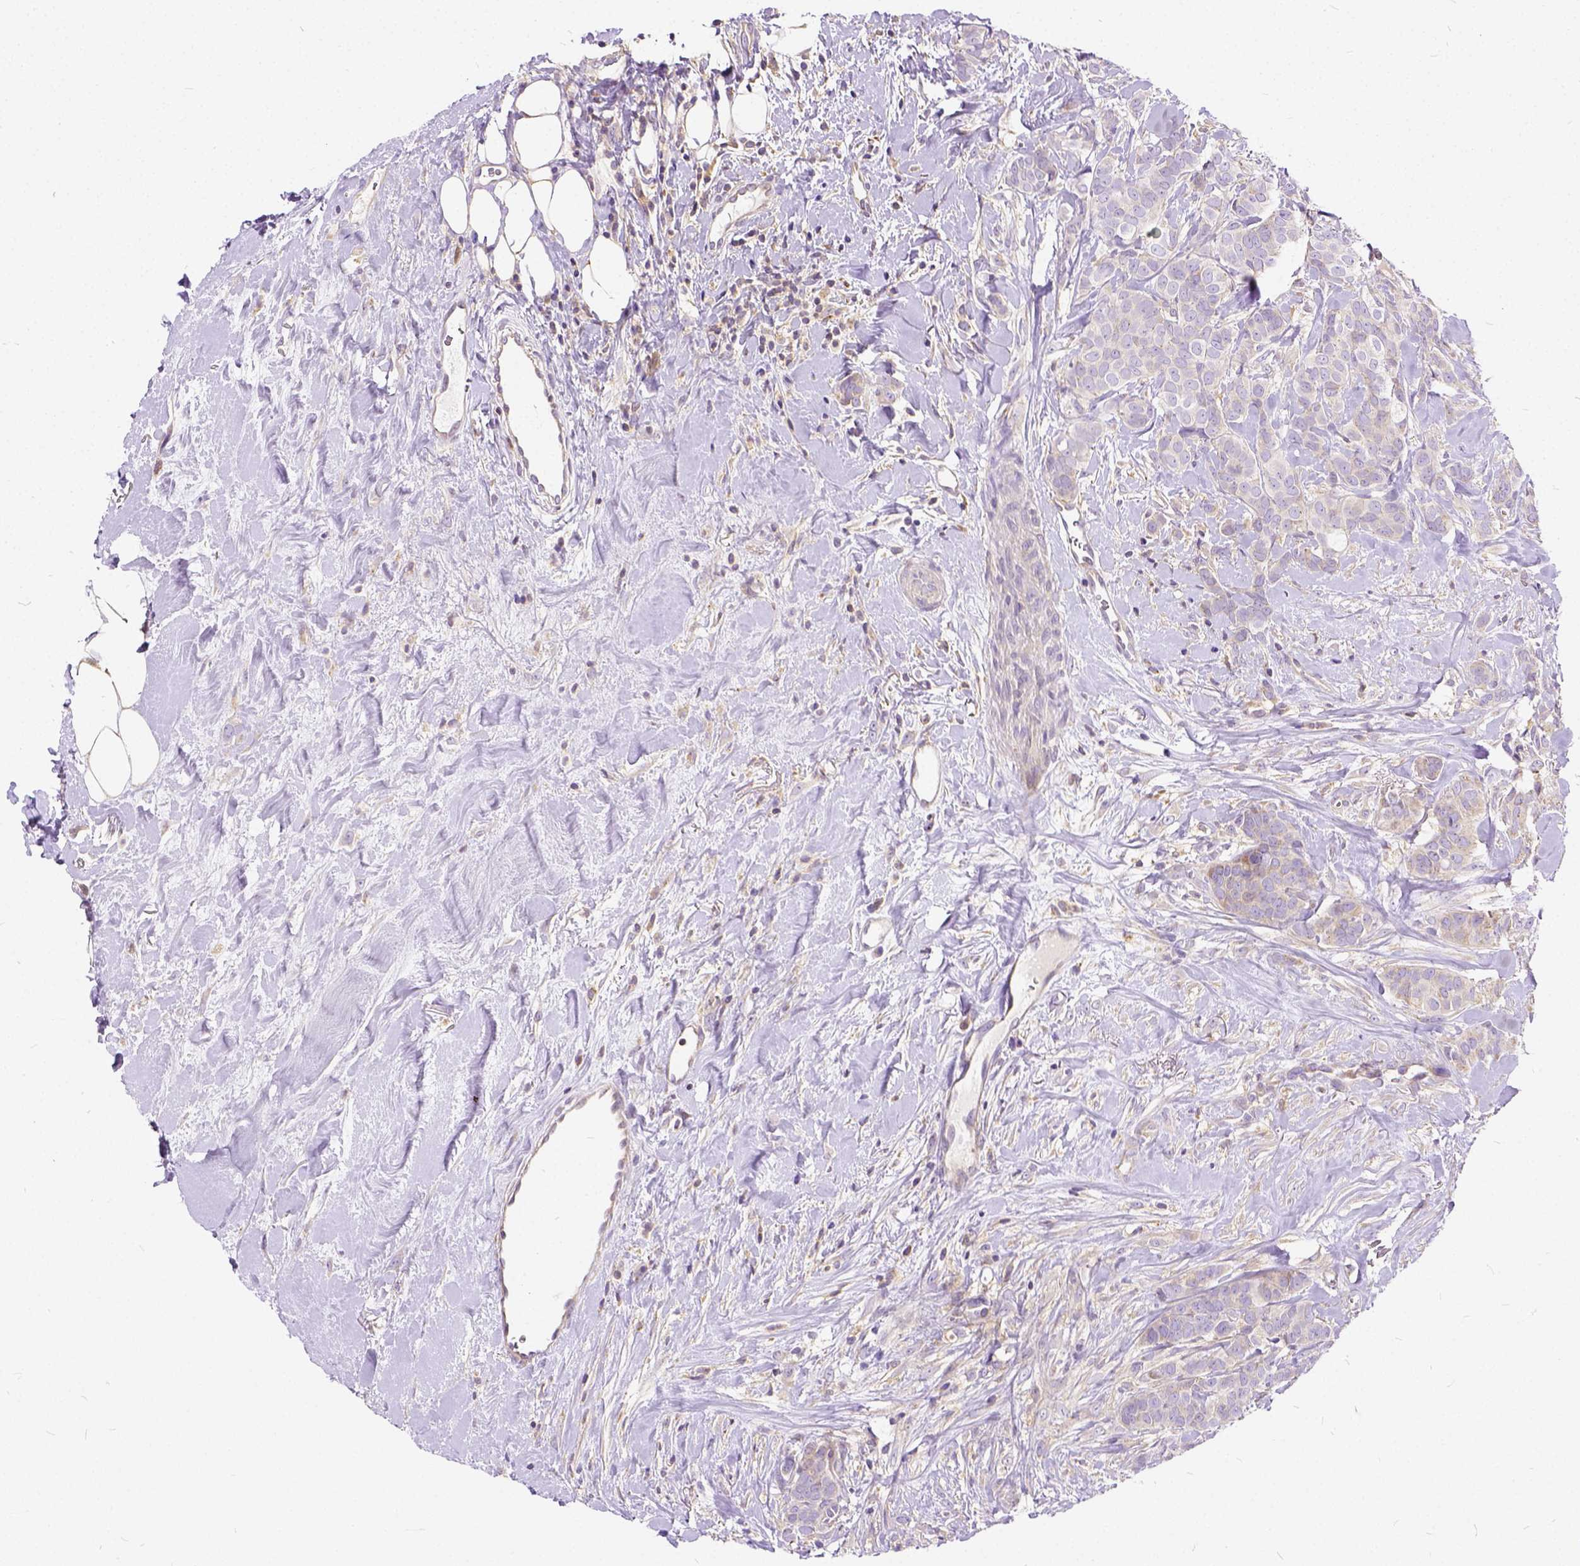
{"staining": {"intensity": "weak", "quantity": "25%-75%", "location": "cytoplasmic/membranous"}, "tissue": "breast cancer", "cell_type": "Tumor cells", "image_type": "cancer", "snomed": [{"axis": "morphology", "description": "Duct carcinoma"}, {"axis": "topography", "description": "Breast"}], "caption": "A low amount of weak cytoplasmic/membranous staining is present in approximately 25%-75% of tumor cells in breast cancer (invasive ductal carcinoma) tissue.", "gene": "CADM4", "patient": {"sex": "female", "age": 84}}